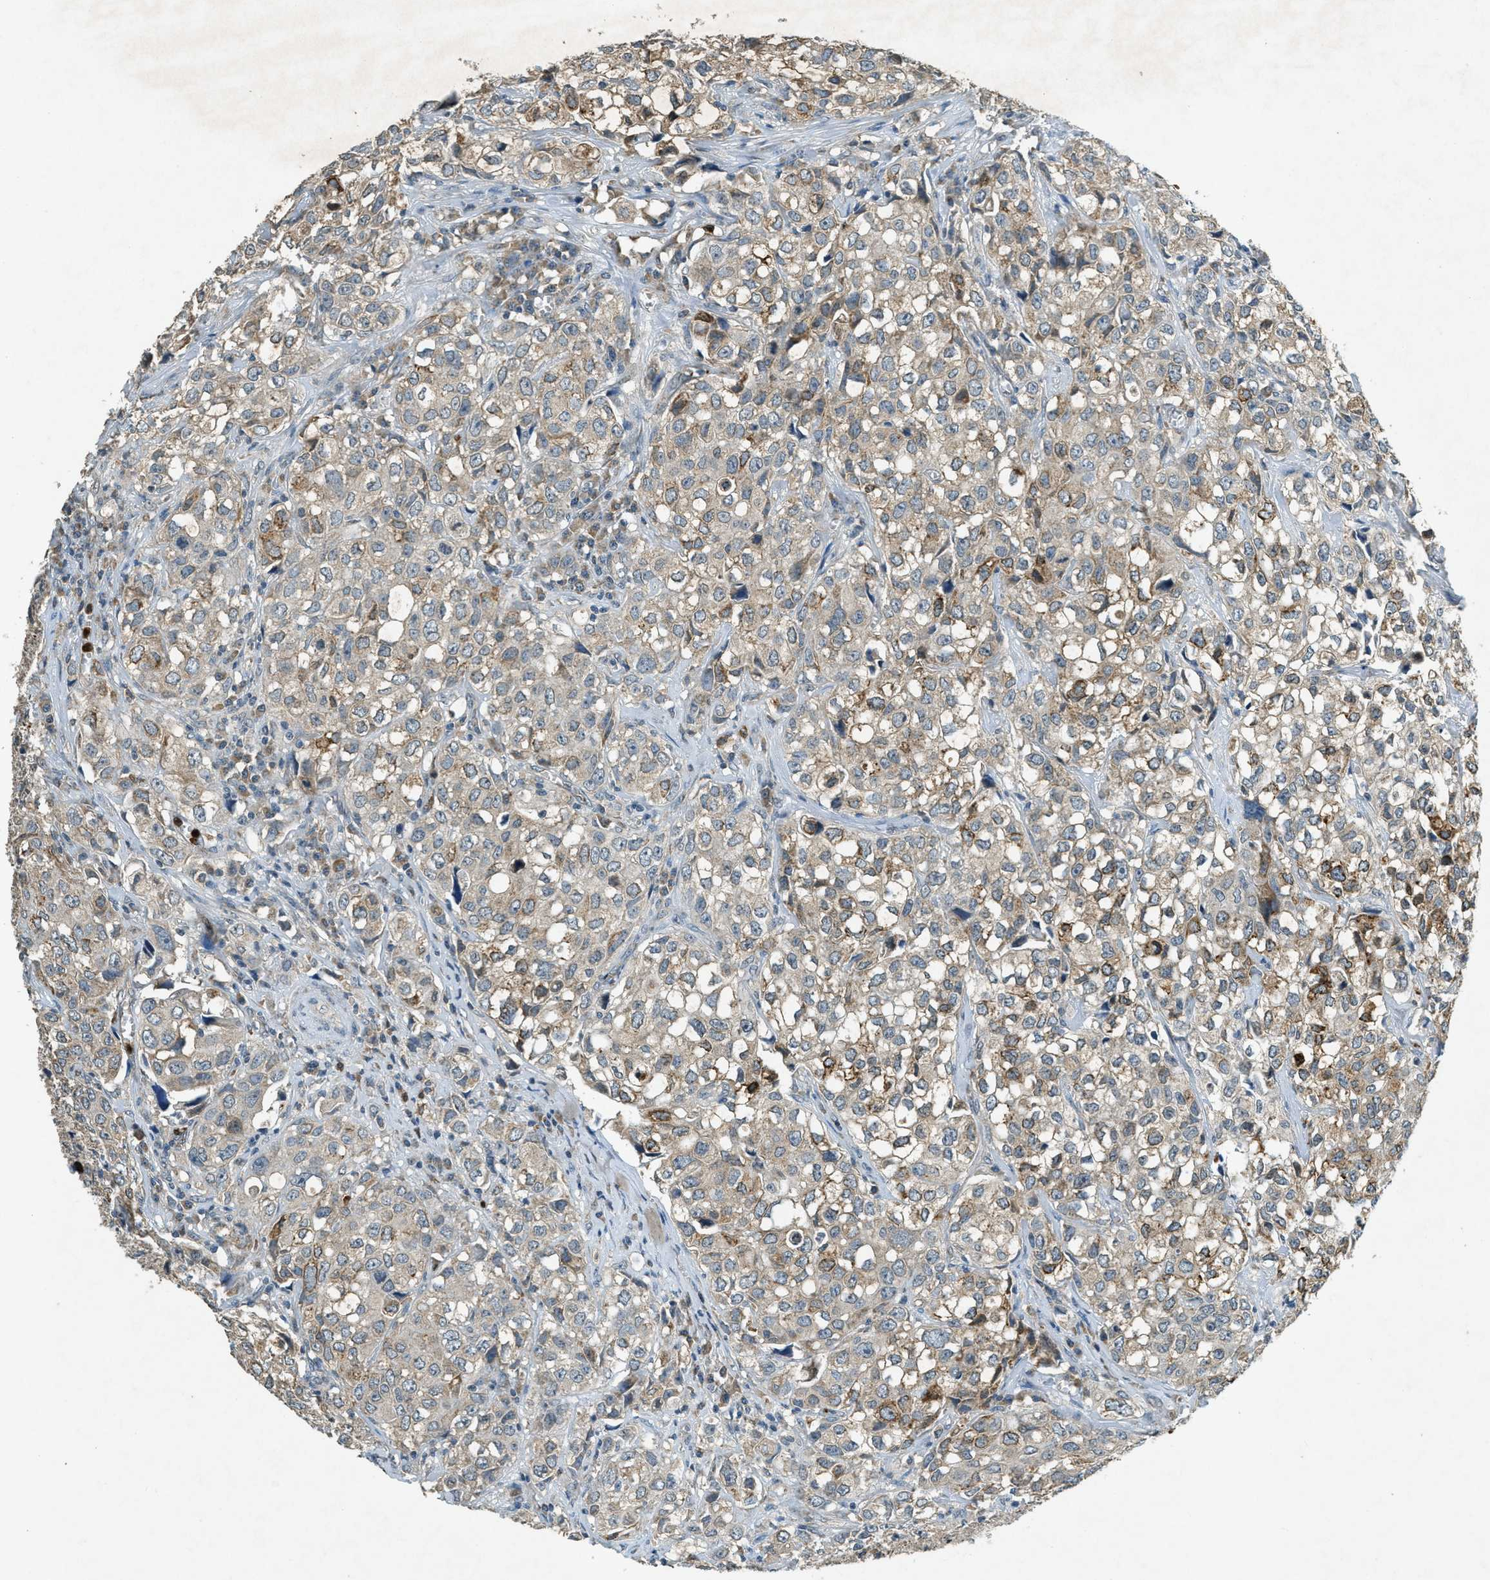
{"staining": {"intensity": "weak", "quantity": ">75%", "location": "cytoplasmic/membranous"}, "tissue": "urothelial cancer", "cell_type": "Tumor cells", "image_type": "cancer", "snomed": [{"axis": "morphology", "description": "Urothelial carcinoma, High grade"}, {"axis": "topography", "description": "Urinary bladder"}], "caption": "High-grade urothelial carcinoma was stained to show a protein in brown. There is low levels of weak cytoplasmic/membranous staining in about >75% of tumor cells.", "gene": "RAB3D", "patient": {"sex": "female", "age": 75}}